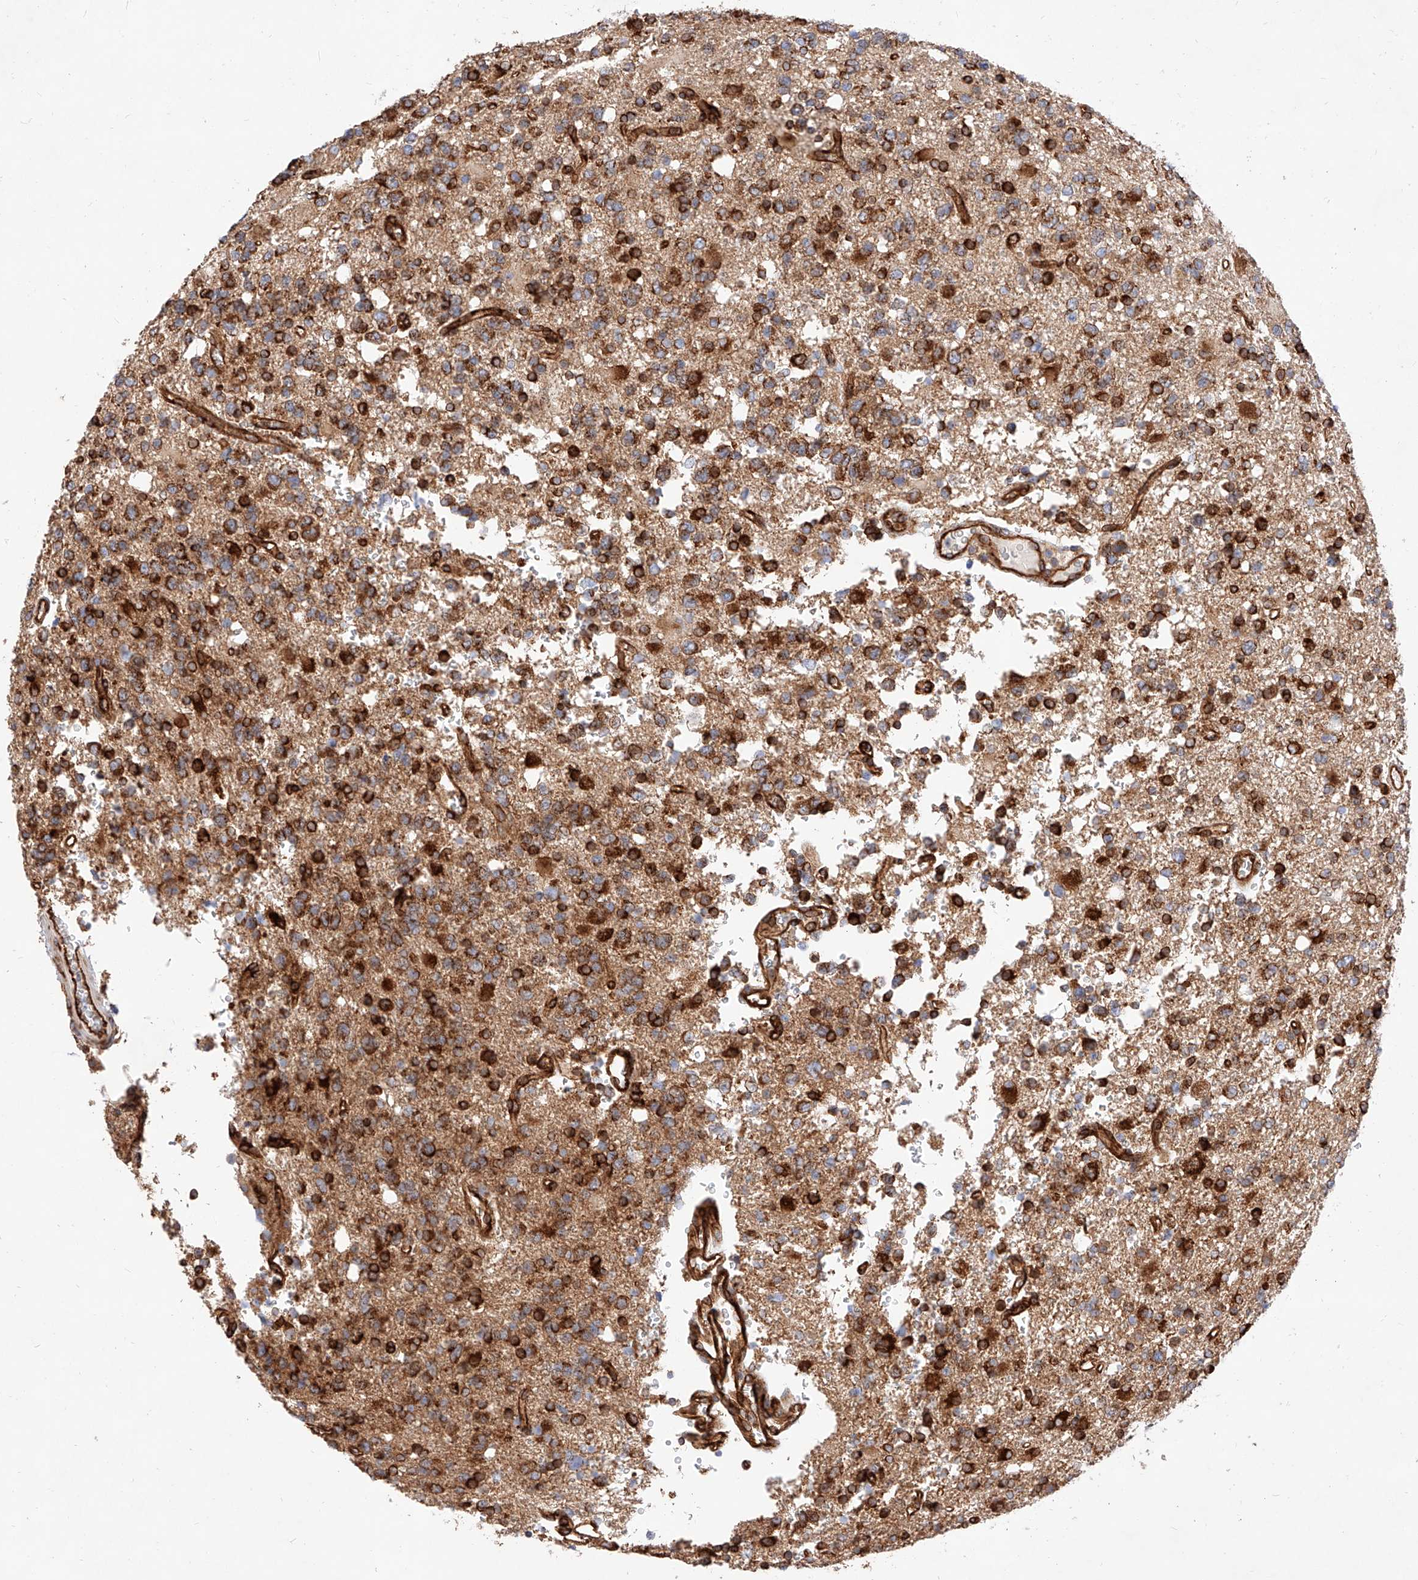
{"staining": {"intensity": "strong", "quantity": ">75%", "location": "cytoplasmic/membranous"}, "tissue": "glioma", "cell_type": "Tumor cells", "image_type": "cancer", "snomed": [{"axis": "morphology", "description": "Glioma, malignant, High grade"}, {"axis": "topography", "description": "Brain"}], "caption": "Strong cytoplasmic/membranous positivity is seen in about >75% of tumor cells in malignant high-grade glioma.", "gene": "CSGALNACT2", "patient": {"sex": "female", "age": 62}}